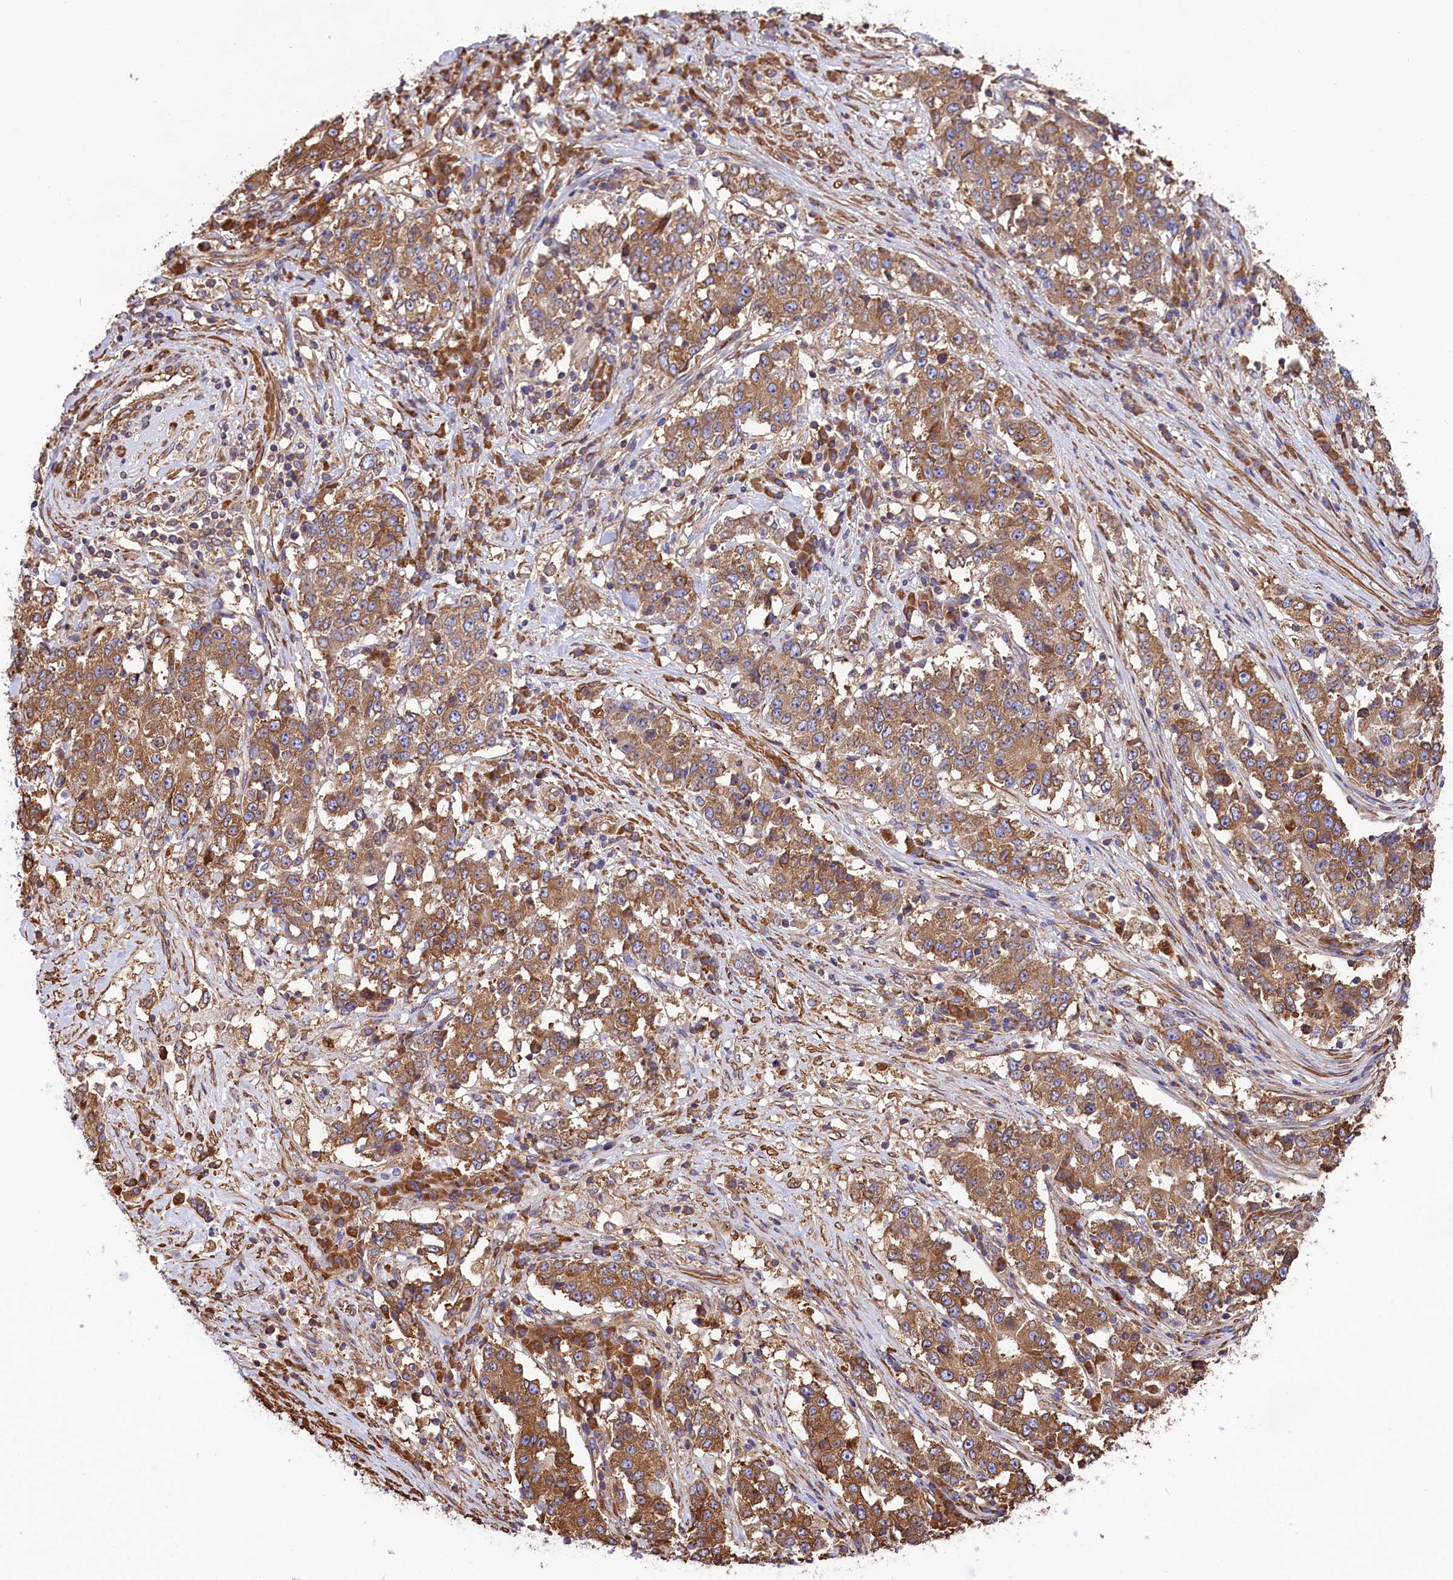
{"staining": {"intensity": "moderate", "quantity": ">75%", "location": "cytoplasmic/membranous"}, "tissue": "stomach cancer", "cell_type": "Tumor cells", "image_type": "cancer", "snomed": [{"axis": "morphology", "description": "Adenocarcinoma, NOS"}, {"axis": "topography", "description": "Stomach"}], "caption": "IHC (DAB) staining of adenocarcinoma (stomach) reveals moderate cytoplasmic/membranous protein staining in about >75% of tumor cells.", "gene": "GYS1", "patient": {"sex": "male", "age": 59}}